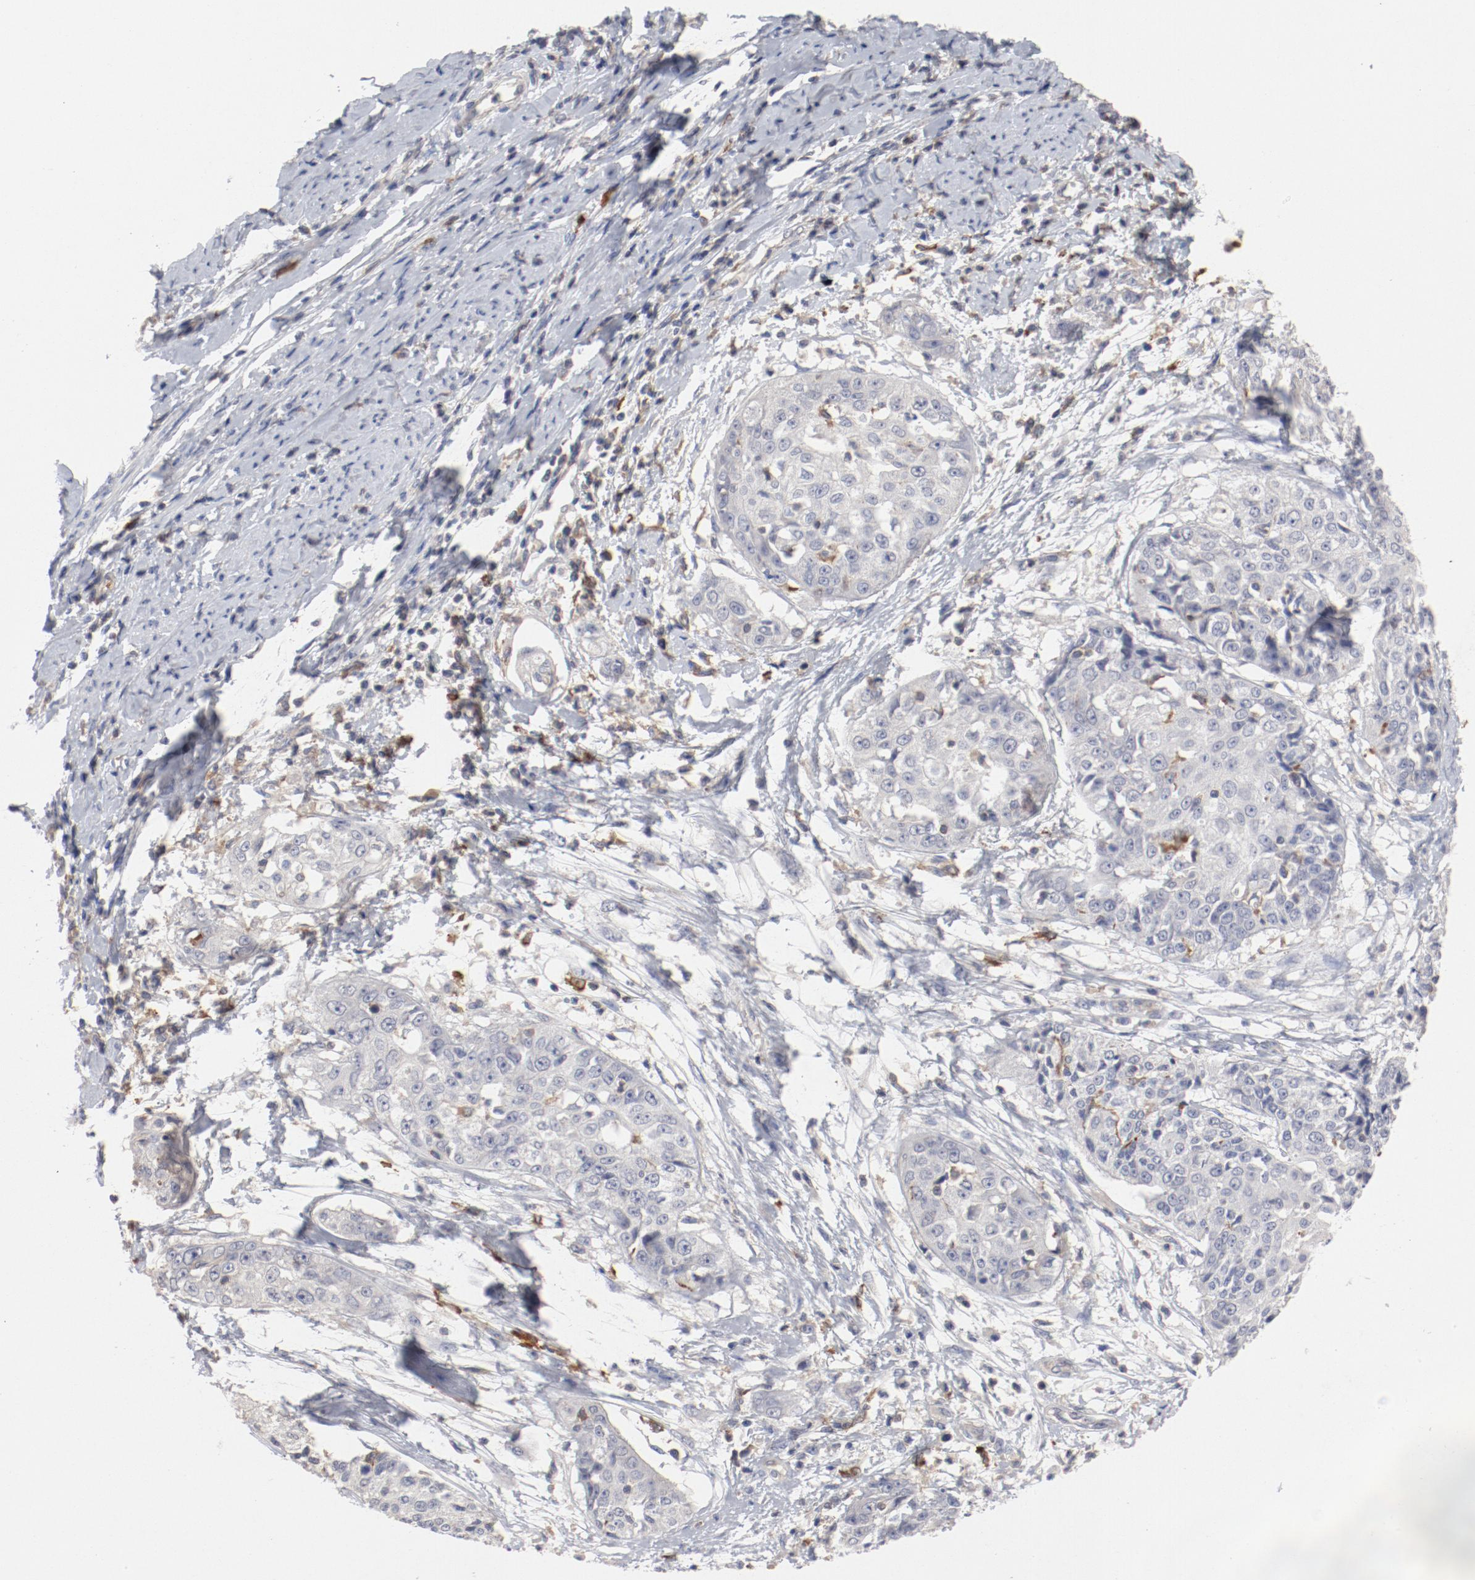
{"staining": {"intensity": "negative", "quantity": "none", "location": "none"}, "tissue": "cervical cancer", "cell_type": "Tumor cells", "image_type": "cancer", "snomed": [{"axis": "morphology", "description": "Squamous cell carcinoma, NOS"}, {"axis": "topography", "description": "Cervix"}], "caption": "The image displays no staining of tumor cells in cervical cancer.", "gene": "CBL", "patient": {"sex": "female", "age": 64}}